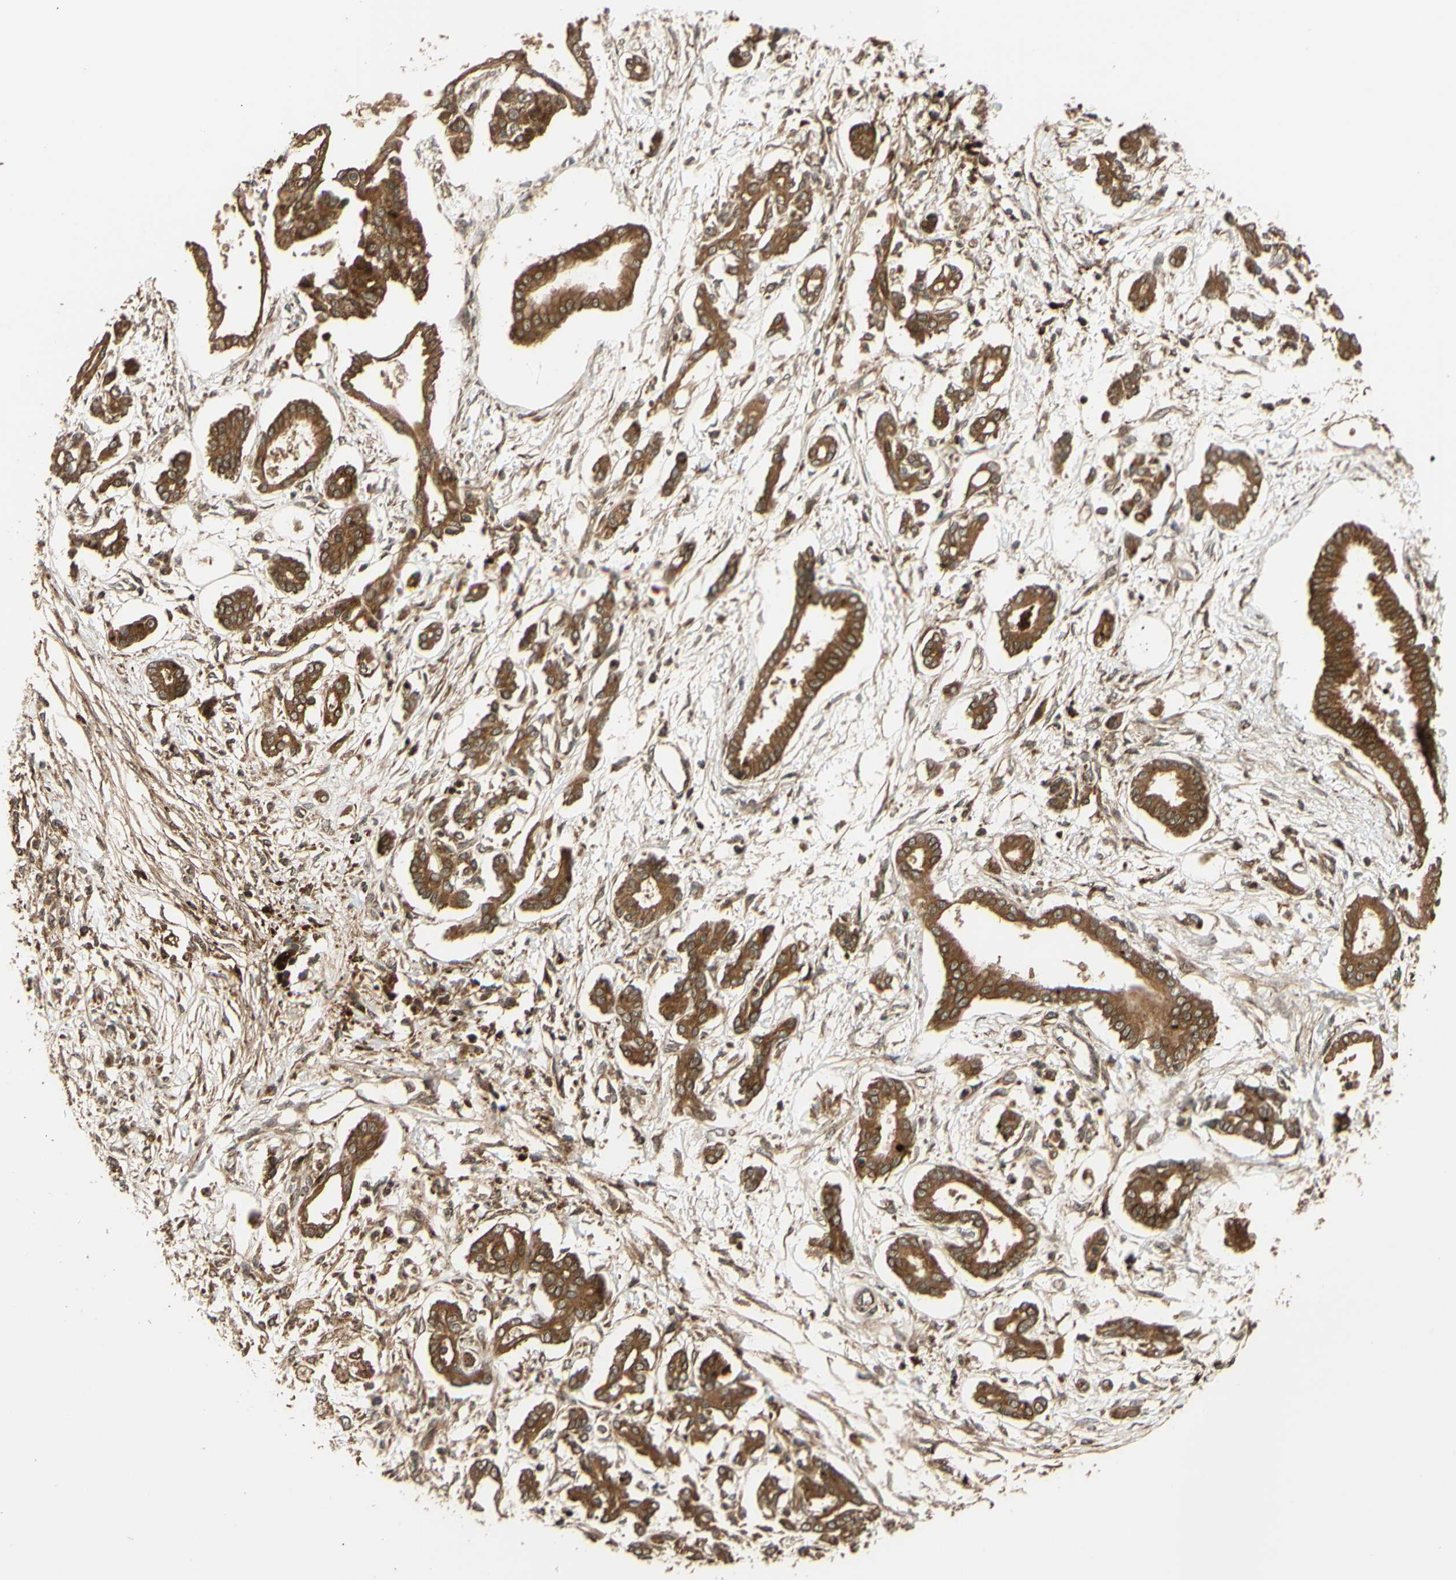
{"staining": {"intensity": "moderate", "quantity": ">75%", "location": "cytoplasmic/membranous"}, "tissue": "pancreatic cancer", "cell_type": "Tumor cells", "image_type": "cancer", "snomed": [{"axis": "morphology", "description": "Adenocarcinoma, NOS"}, {"axis": "topography", "description": "Pancreas"}], "caption": "IHC (DAB (3,3'-diaminobenzidine)) staining of pancreatic adenocarcinoma reveals moderate cytoplasmic/membranous protein positivity in approximately >75% of tumor cells. (Brightfield microscopy of DAB IHC at high magnification).", "gene": "RNF19A", "patient": {"sex": "male", "age": 56}}